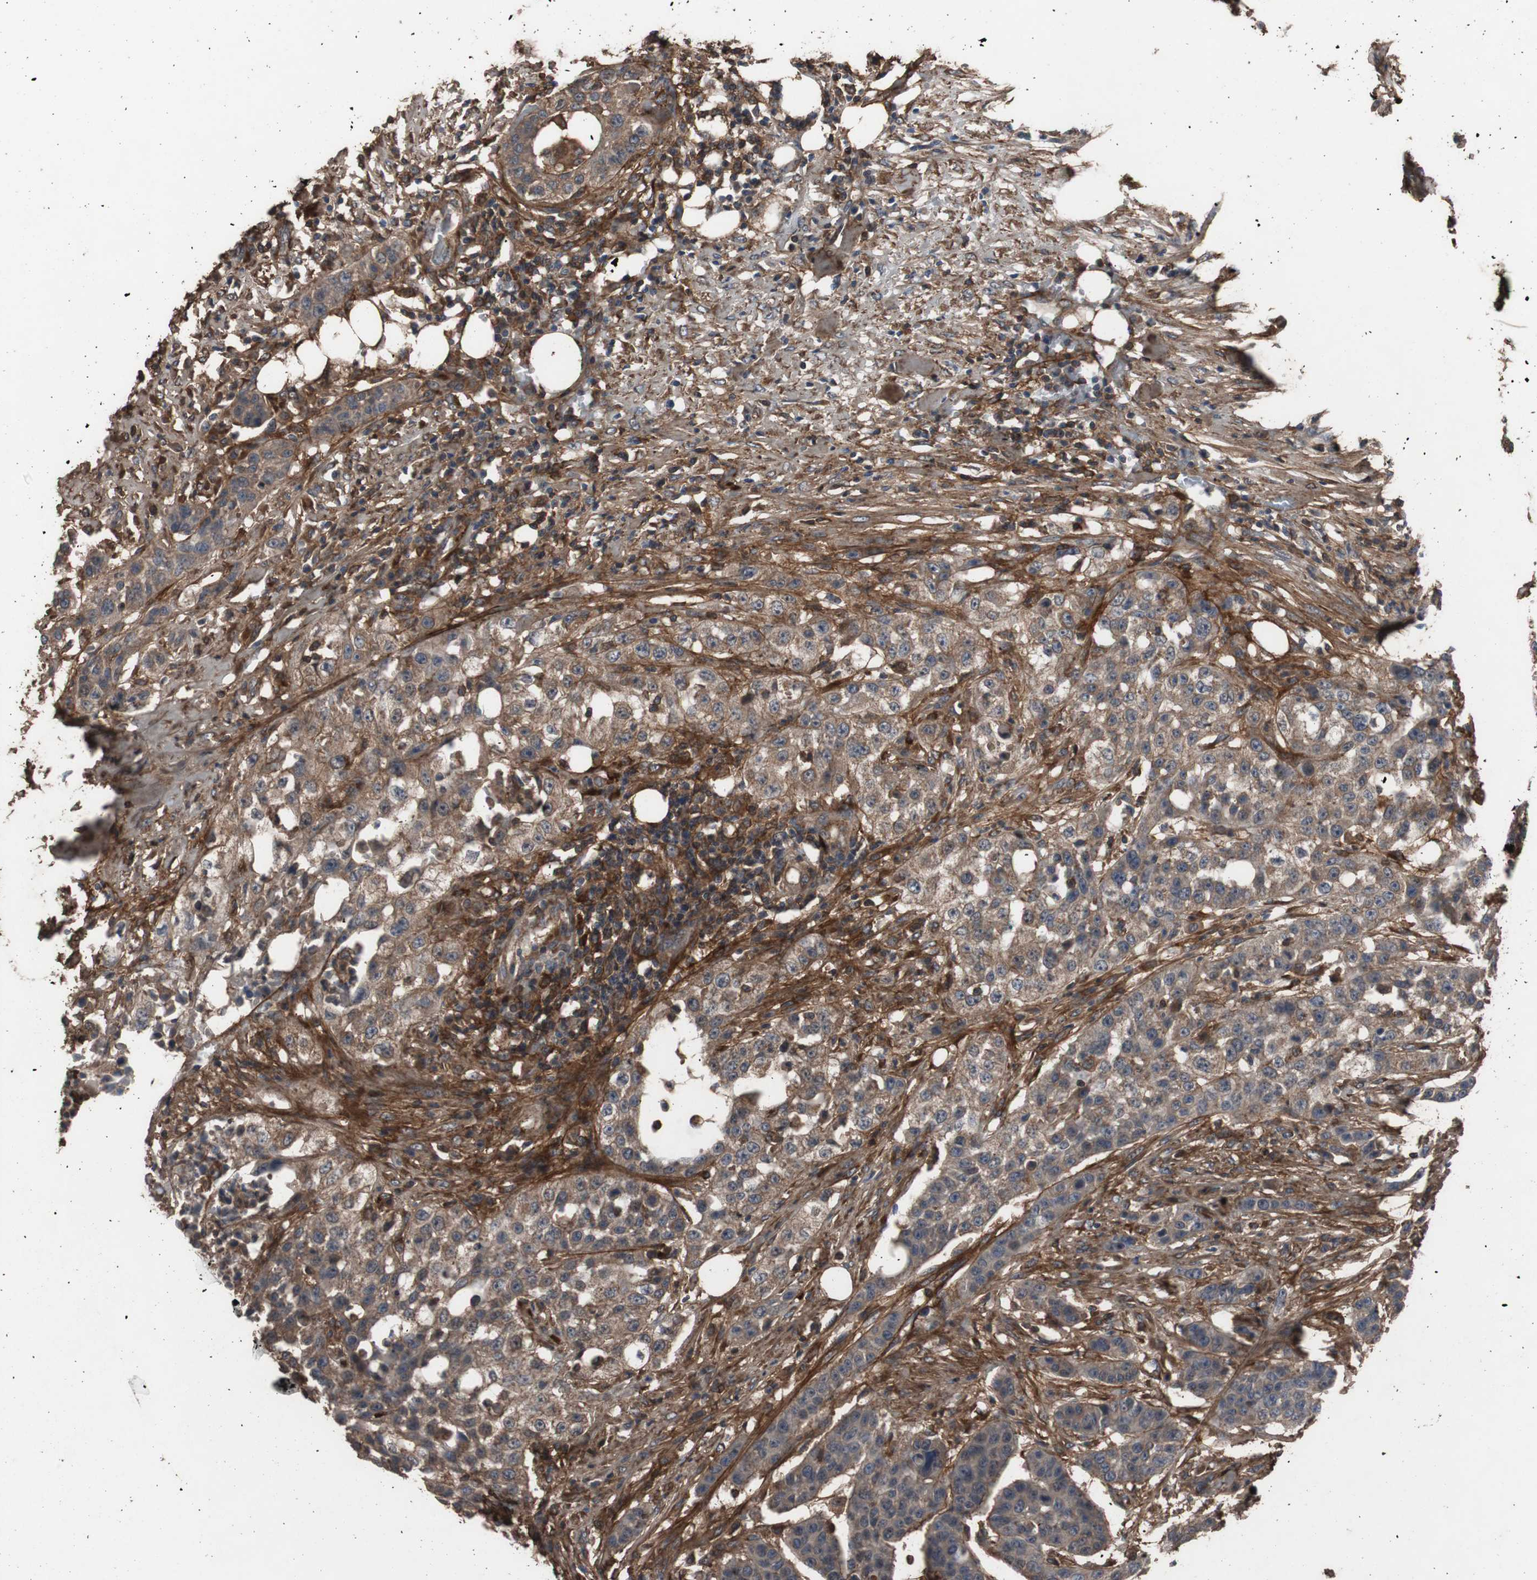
{"staining": {"intensity": "moderate", "quantity": ">75%", "location": "cytoplasmic/membranous"}, "tissue": "urothelial cancer", "cell_type": "Tumor cells", "image_type": "cancer", "snomed": [{"axis": "morphology", "description": "Urothelial carcinoma, High grade"}, {"axis": "topography", "description": "Urinary bladder"}], "caption": "Moderate cytoplasmic/membranous staining is present in about >75% of tumor cells in high-grade urothelial carcinoma.", "gene": "COL6A2", "patient": {"sex": "male", "age": 74}}